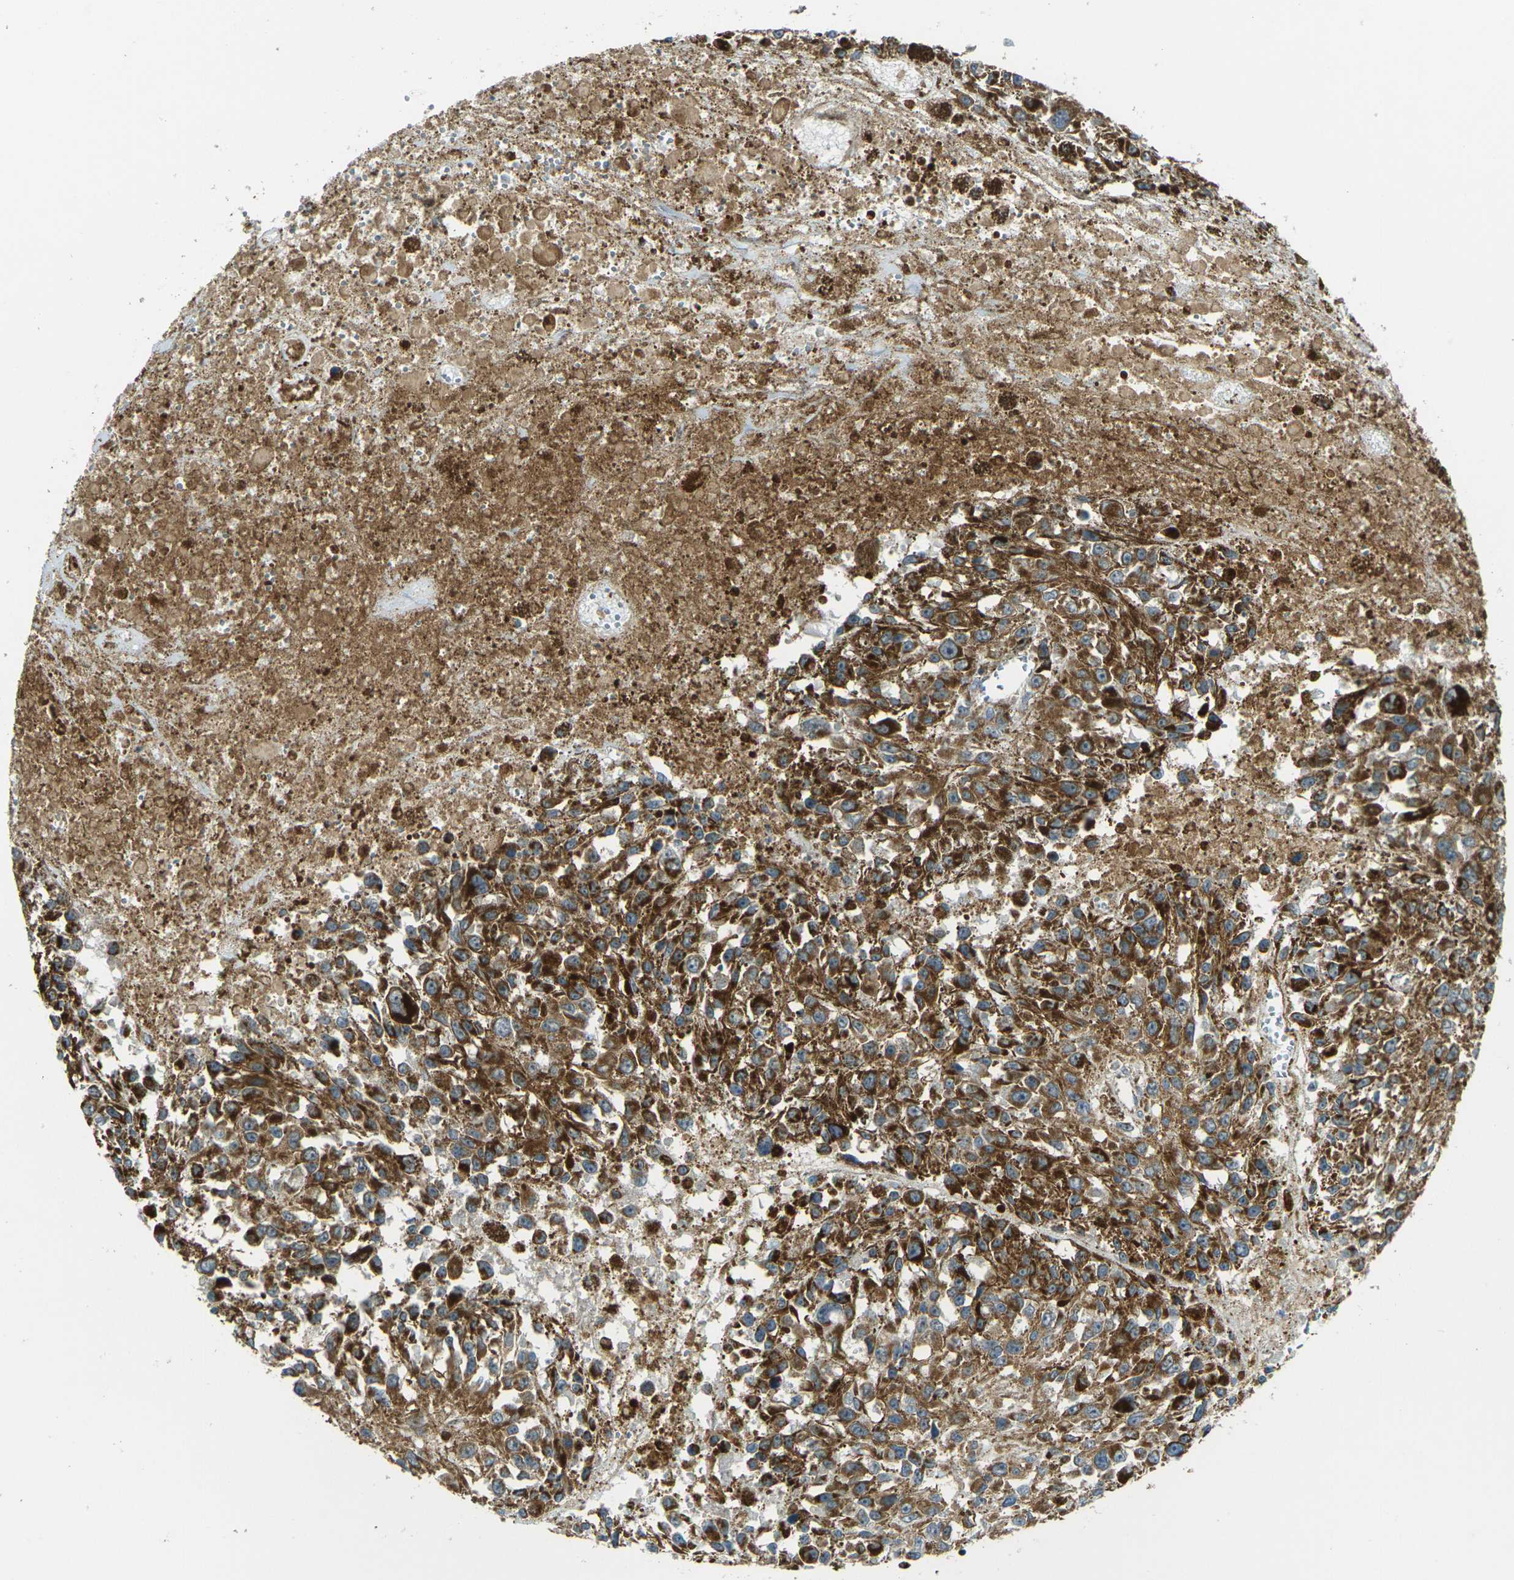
{"staining": {"intensity": "strong", "quantity": ">75%", "location": "cytoplasmic/membranous"}, "tissue": "melanoma", "cell_type": "Tumor cells", "image_type": "cancer", "snomed": [{"axis": "morphology", "description": "Malignant melanoma, Metastatic site"}, {"axis": "topography", "description": "Lymph node"}], "caption": "Protein staining exhibits strong cytoplasmic/membranous staining in approximately >75% of tumor cells in melanoma.", "gene": "IGF1R", "patient": {"sex": "male", "age": 59}}